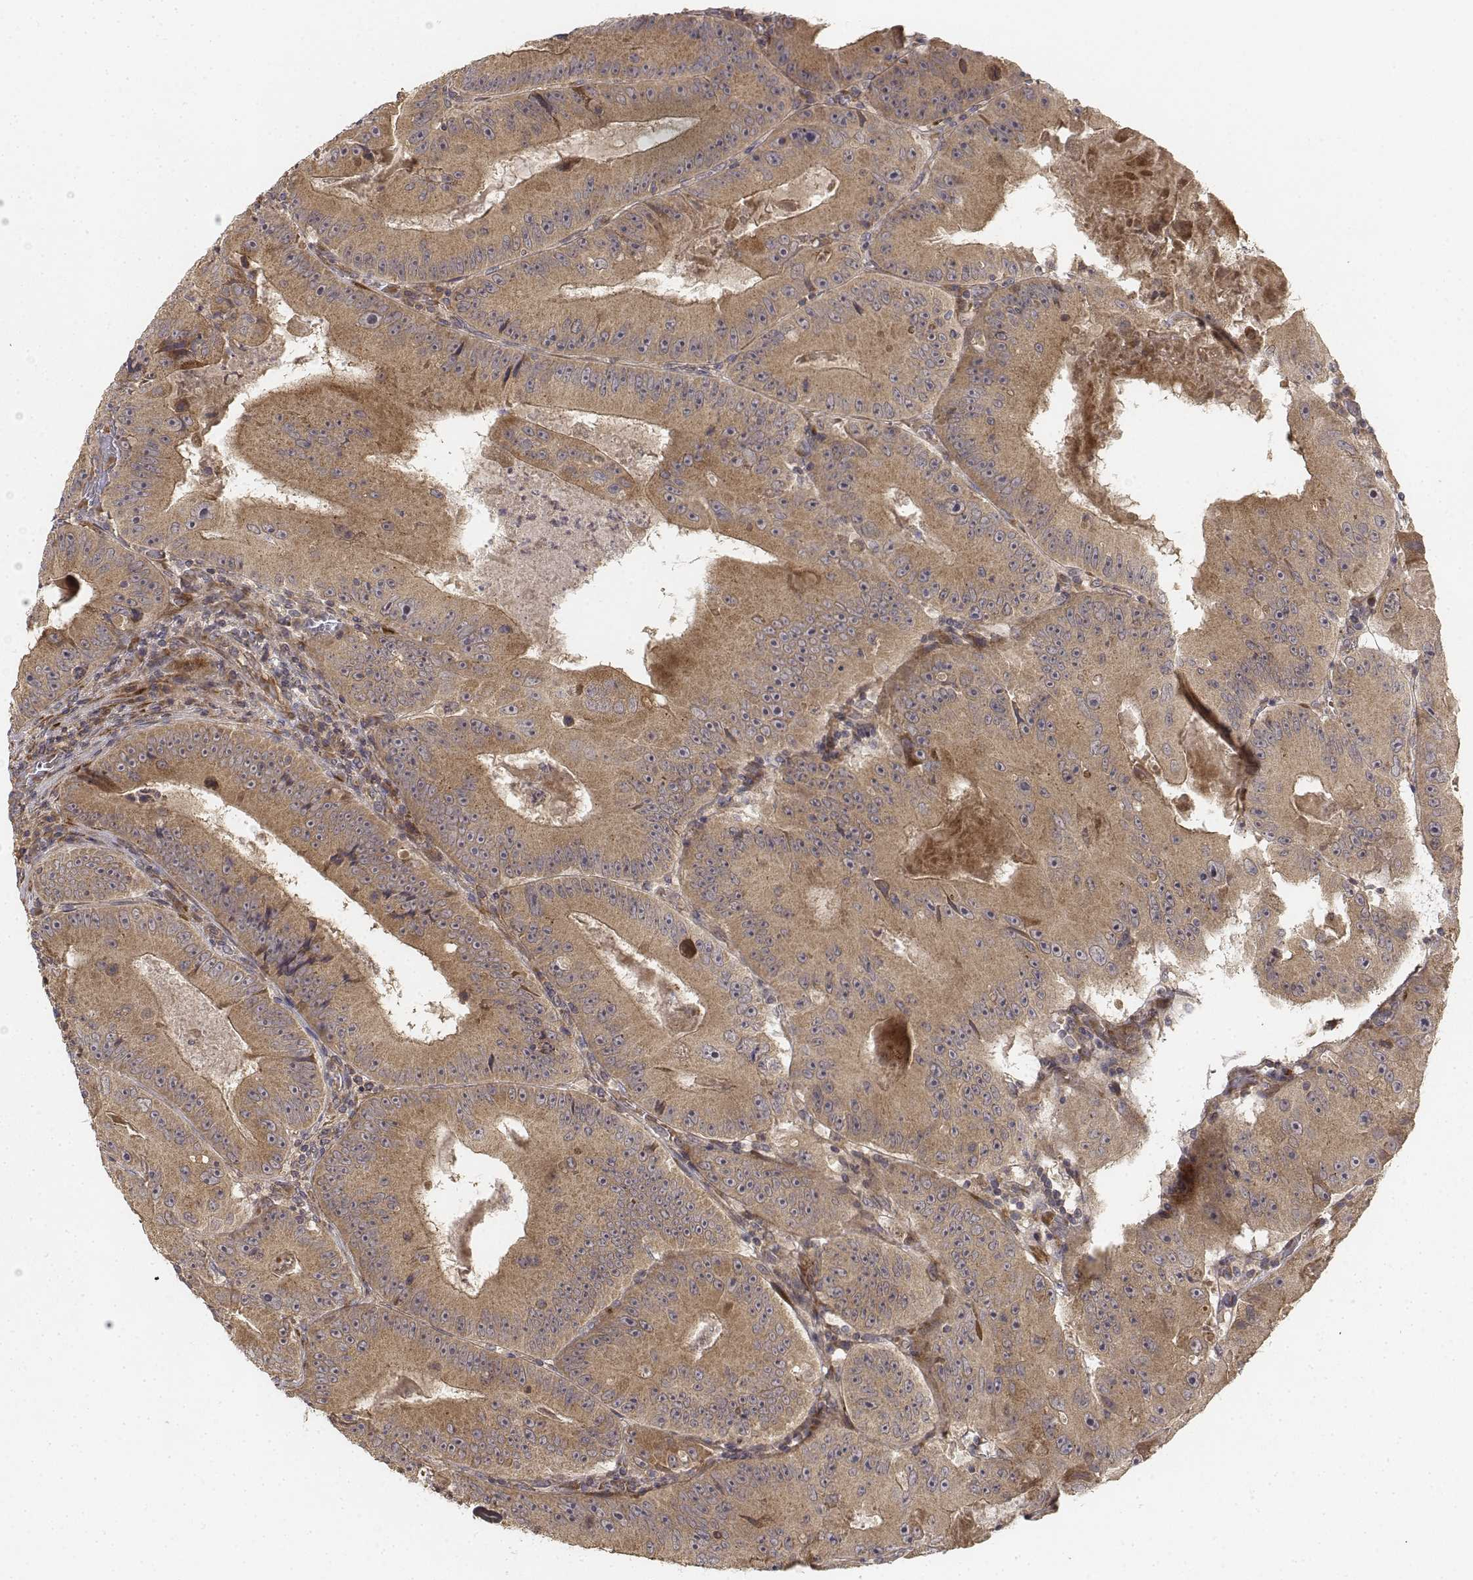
{"staining": {"intensity": "weak", "quantity": ">75%", "location": "cytoplasmic/membranous"}, "tissue": "colorectal cancer", "cell_type": "Tumor cells", "image_type": "cancer", "snomed": [{"axis": "morphology", "description": "Adenocarcinoma, NOS"}, {"axis": "topography", "description": "Colon"}], "caption": "Approximately >75% of tumor cells in human adenocarcinoma (colorectal) demonstrate weak cytoplasmic/membranous protein positivity as visualized by brown immunohistochemical staining.", "gene": "FBXO21", "patient": {"sex": "female", "age": 86}}